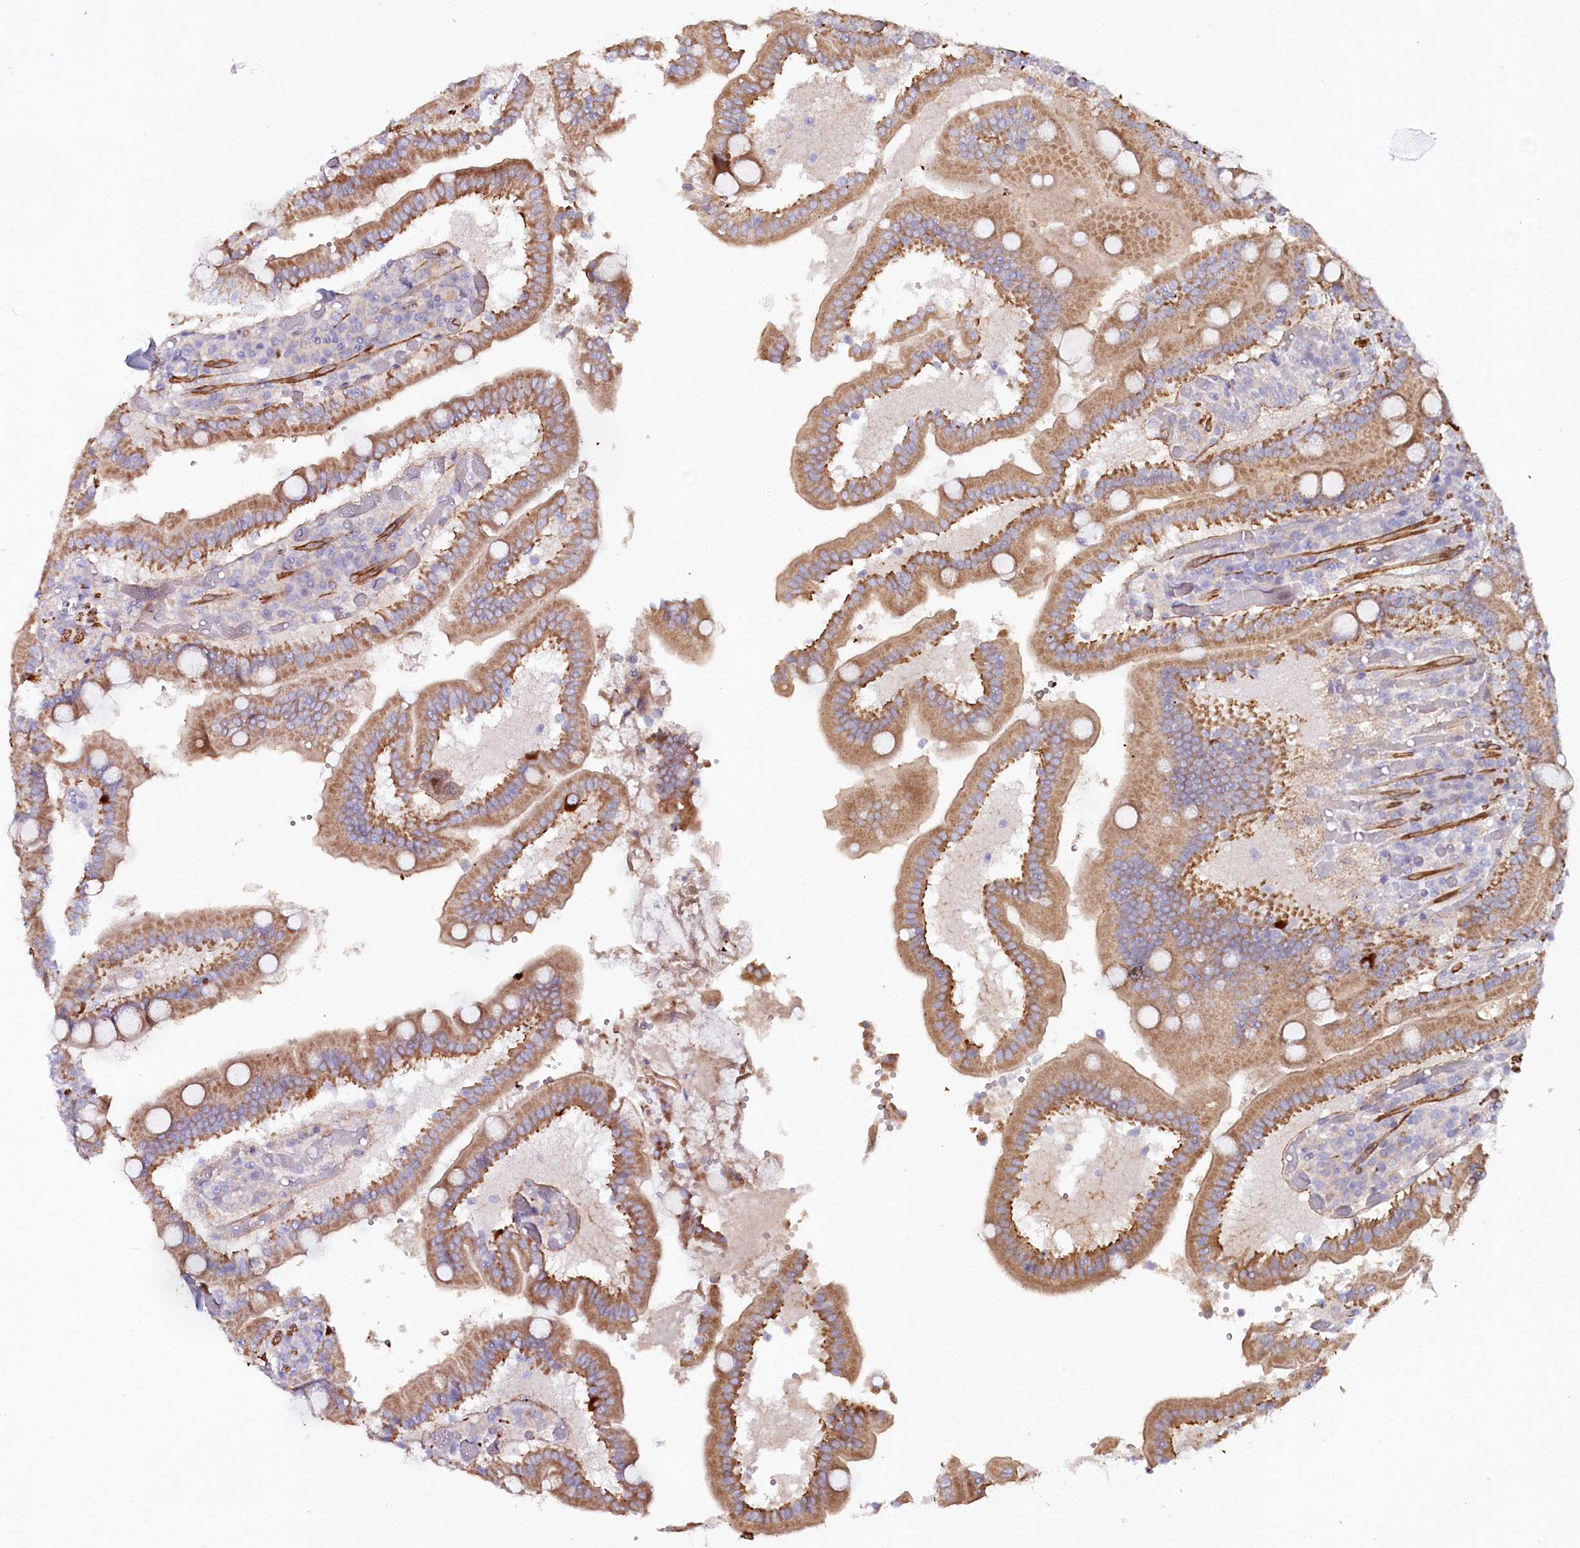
{"staining": {"intensity": "moderate", "quantity": ">75%", "location": "cytoplasmic/membranous"}, "tissue": "duodenum", "cell_type": "Glandular cells", "image_type": "normal", "snomed": [{"axis": "morphology", "description": "Normal tissue, NOS"}, {"axis": "topography", "description": "Duodenum"}], "caption": "Immunohistochemical staining of benign duodenum reveals >75% levels of moderate cytoplasmic/membranous protein positivity in approximately >75% of glandular cells.", "gene": "ALDH3B1", "patient": {"sex": "female", "age": 62}}